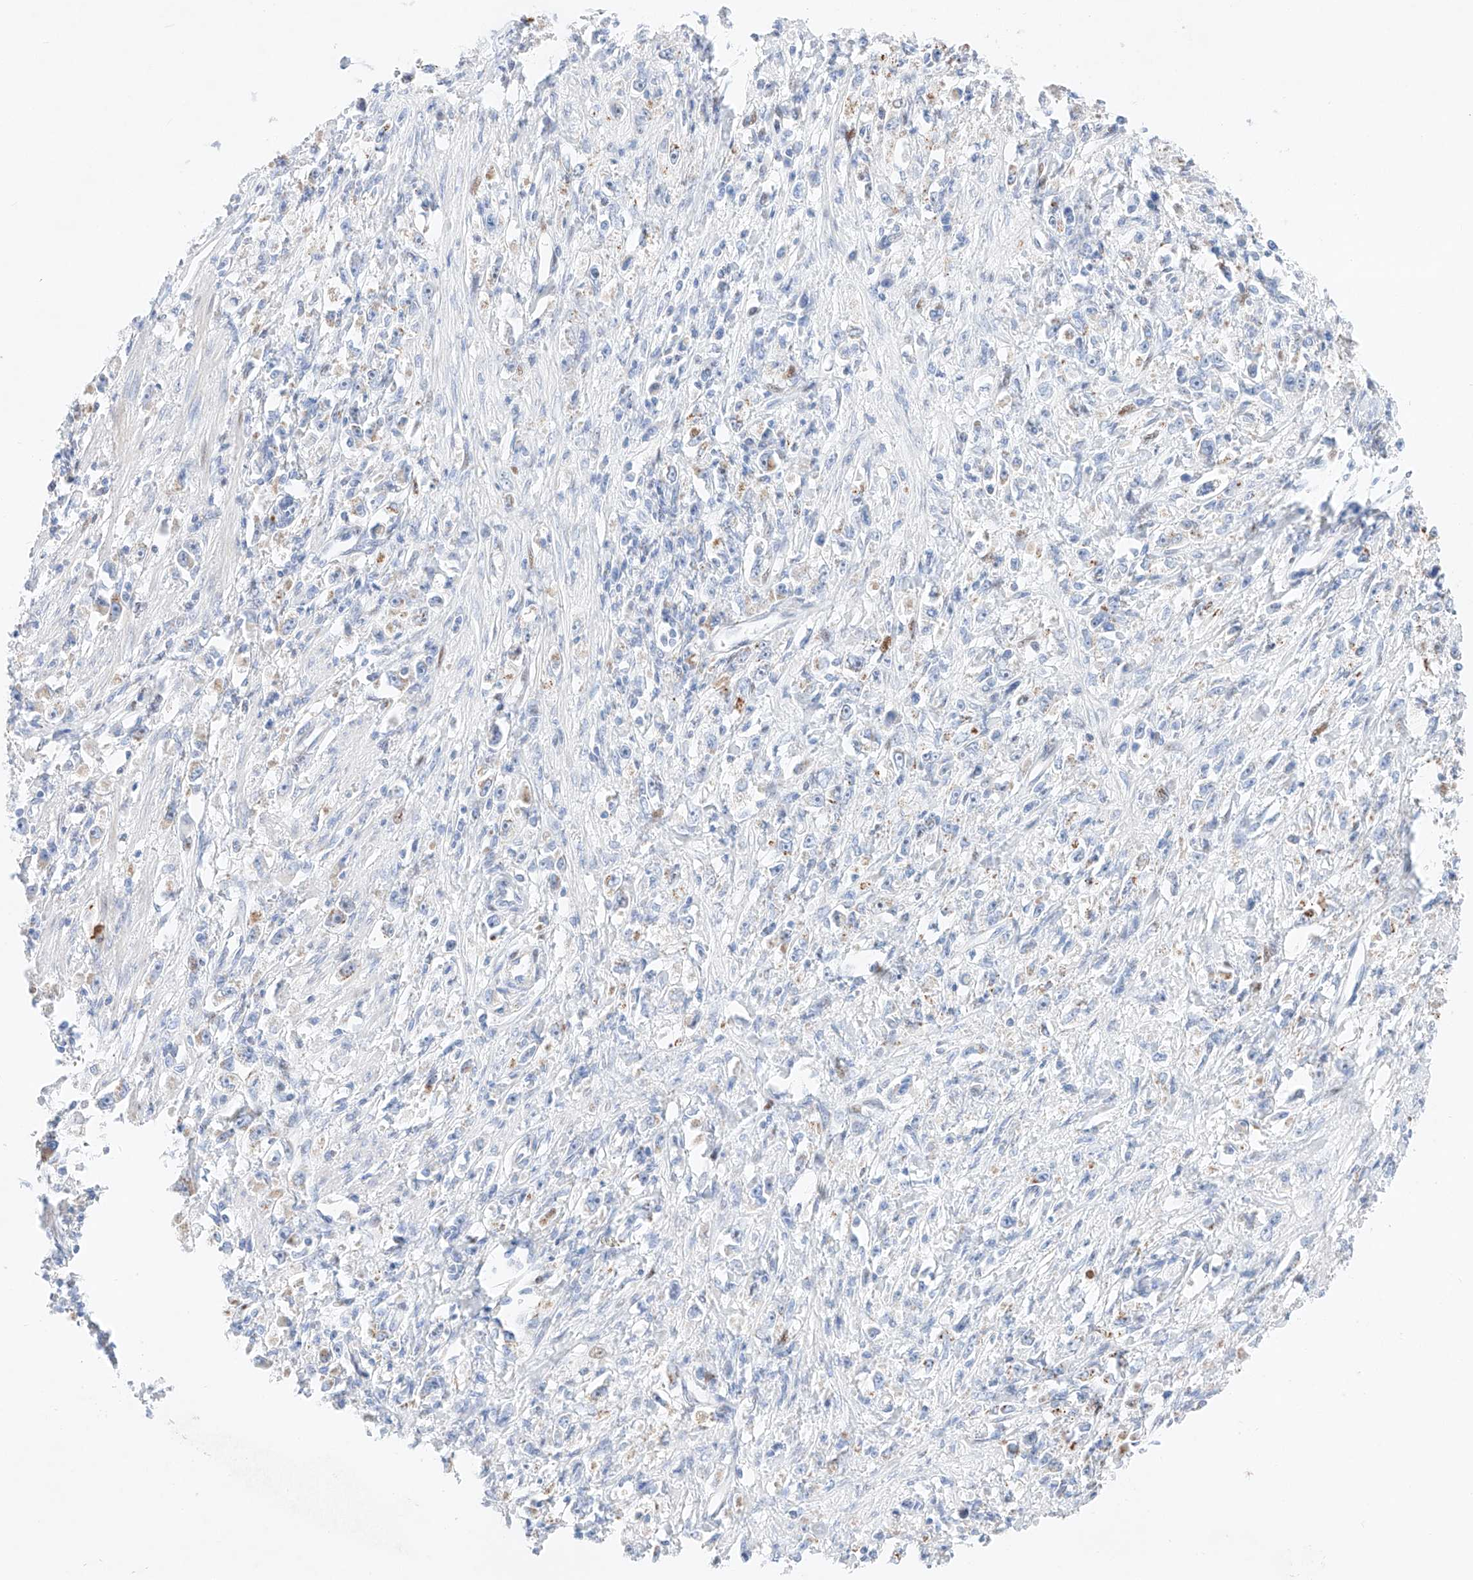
{"staining": {"intensity": "negative", "quantity": "none", "location": "none"}, "tissue": "stomach cancer", "cell_type": "Tumor cells", "image_type": "cancer", "snomed": [{"axis": "morphology", "description": "Adenocarcinoma, NOS"}, {"axis": "topography", "description": "Stomach"}], "caption": "Stomach adenocarcinoma stained for a protein using IHC reveals no staining tumor cells.", "gene": "NT5C3B", "patient": {"sex": "female", "age": 59}}